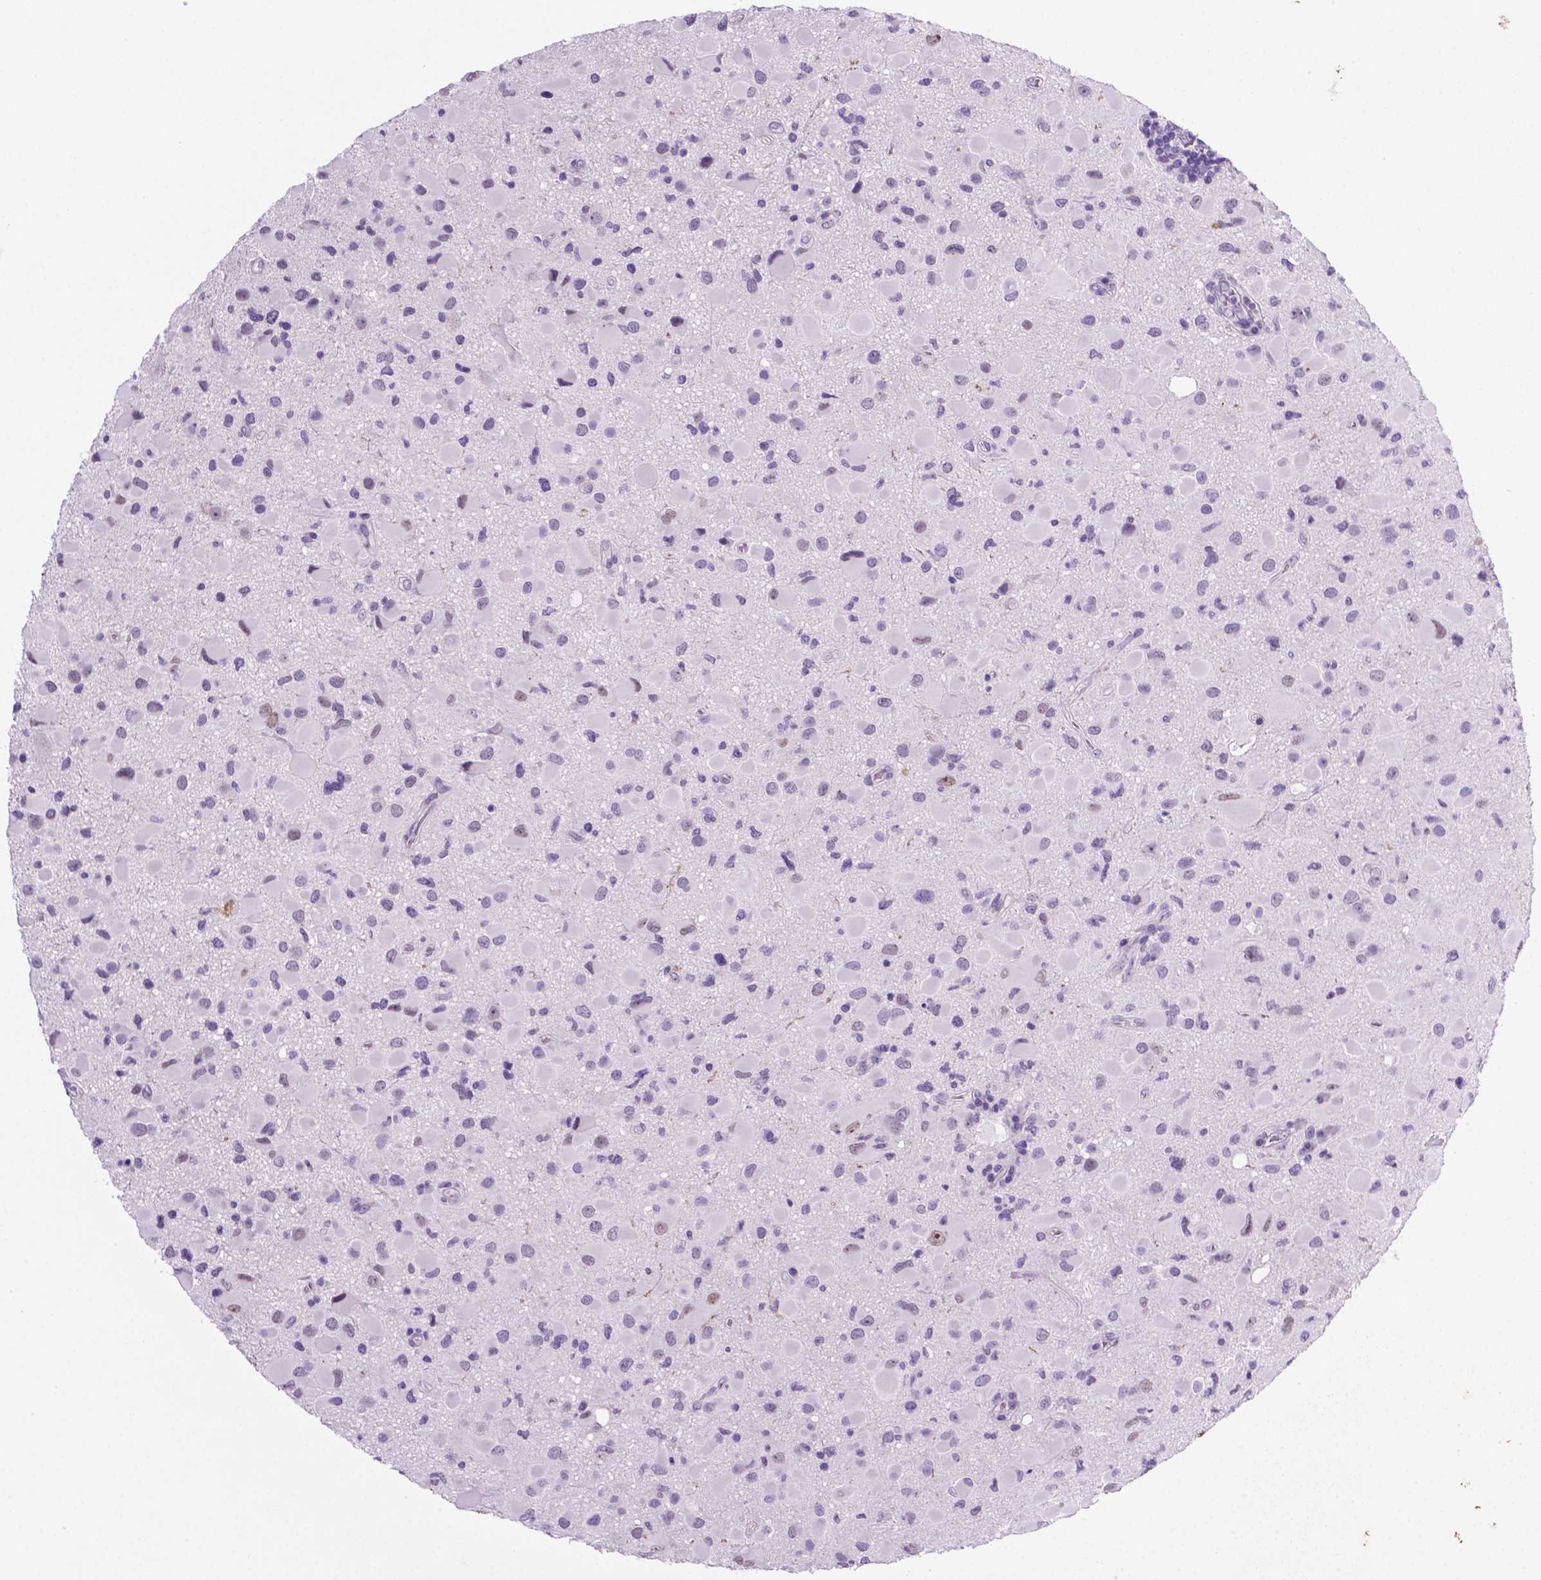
{"staining": {"intensity": "weak", "quantity": "<25%", "location": "nuclear"}, "tissue": "glioma", "cell_type": "Tumor cells", "image_type": "cancer", "snomed": [{"axis": "morphology", "description": "Glioma, malignant, Low grade"}, {"axis": "topography", "description": "Brain"}], "caption": "DAB (3,3'-diaminobenzidine) immunohistochemical staining of glioma exhibits no significant positivity in tumor cells.", "gene": "C18orf21", "patient": {"sex": "female", "age": 32}}